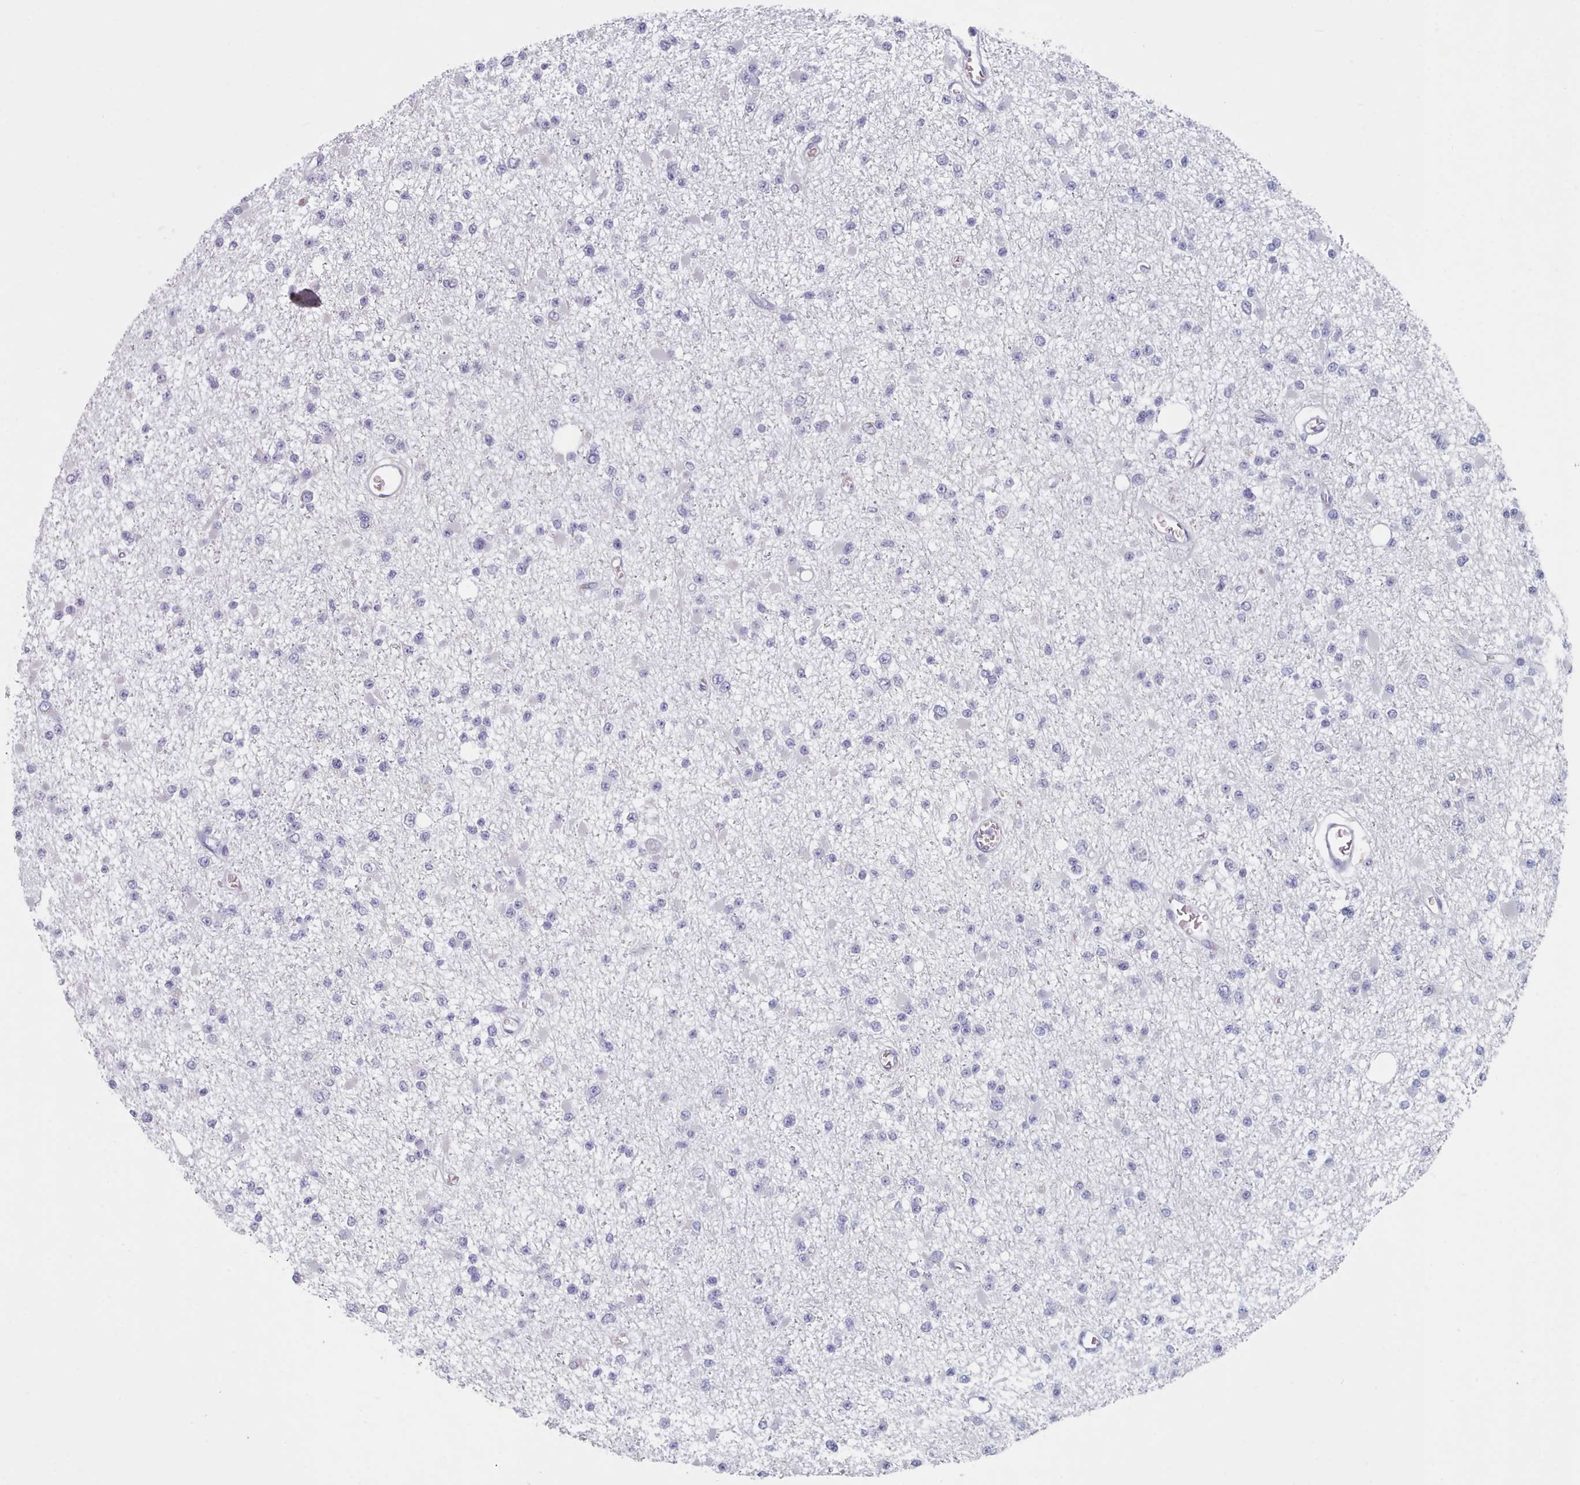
{"staining": {"intensity": "negative", "quantity": "none", "location": "none"}, "tissue": "glioma", "cell_type": "Tumor cells", "image_type": "cancer", "snomed": [{"axis": "morphology", "description": "Glioma, malignant, Low grade"}, {"axis": "topography", "description": "Brain"}], "caption": "An image of human glioma is negative for staining in tumor cells. (Brightfield microscopy of DAB immunohistochemistry at high magnification).", "gene": "HAO1", "patient": {"sex": "female", "age": 22}}